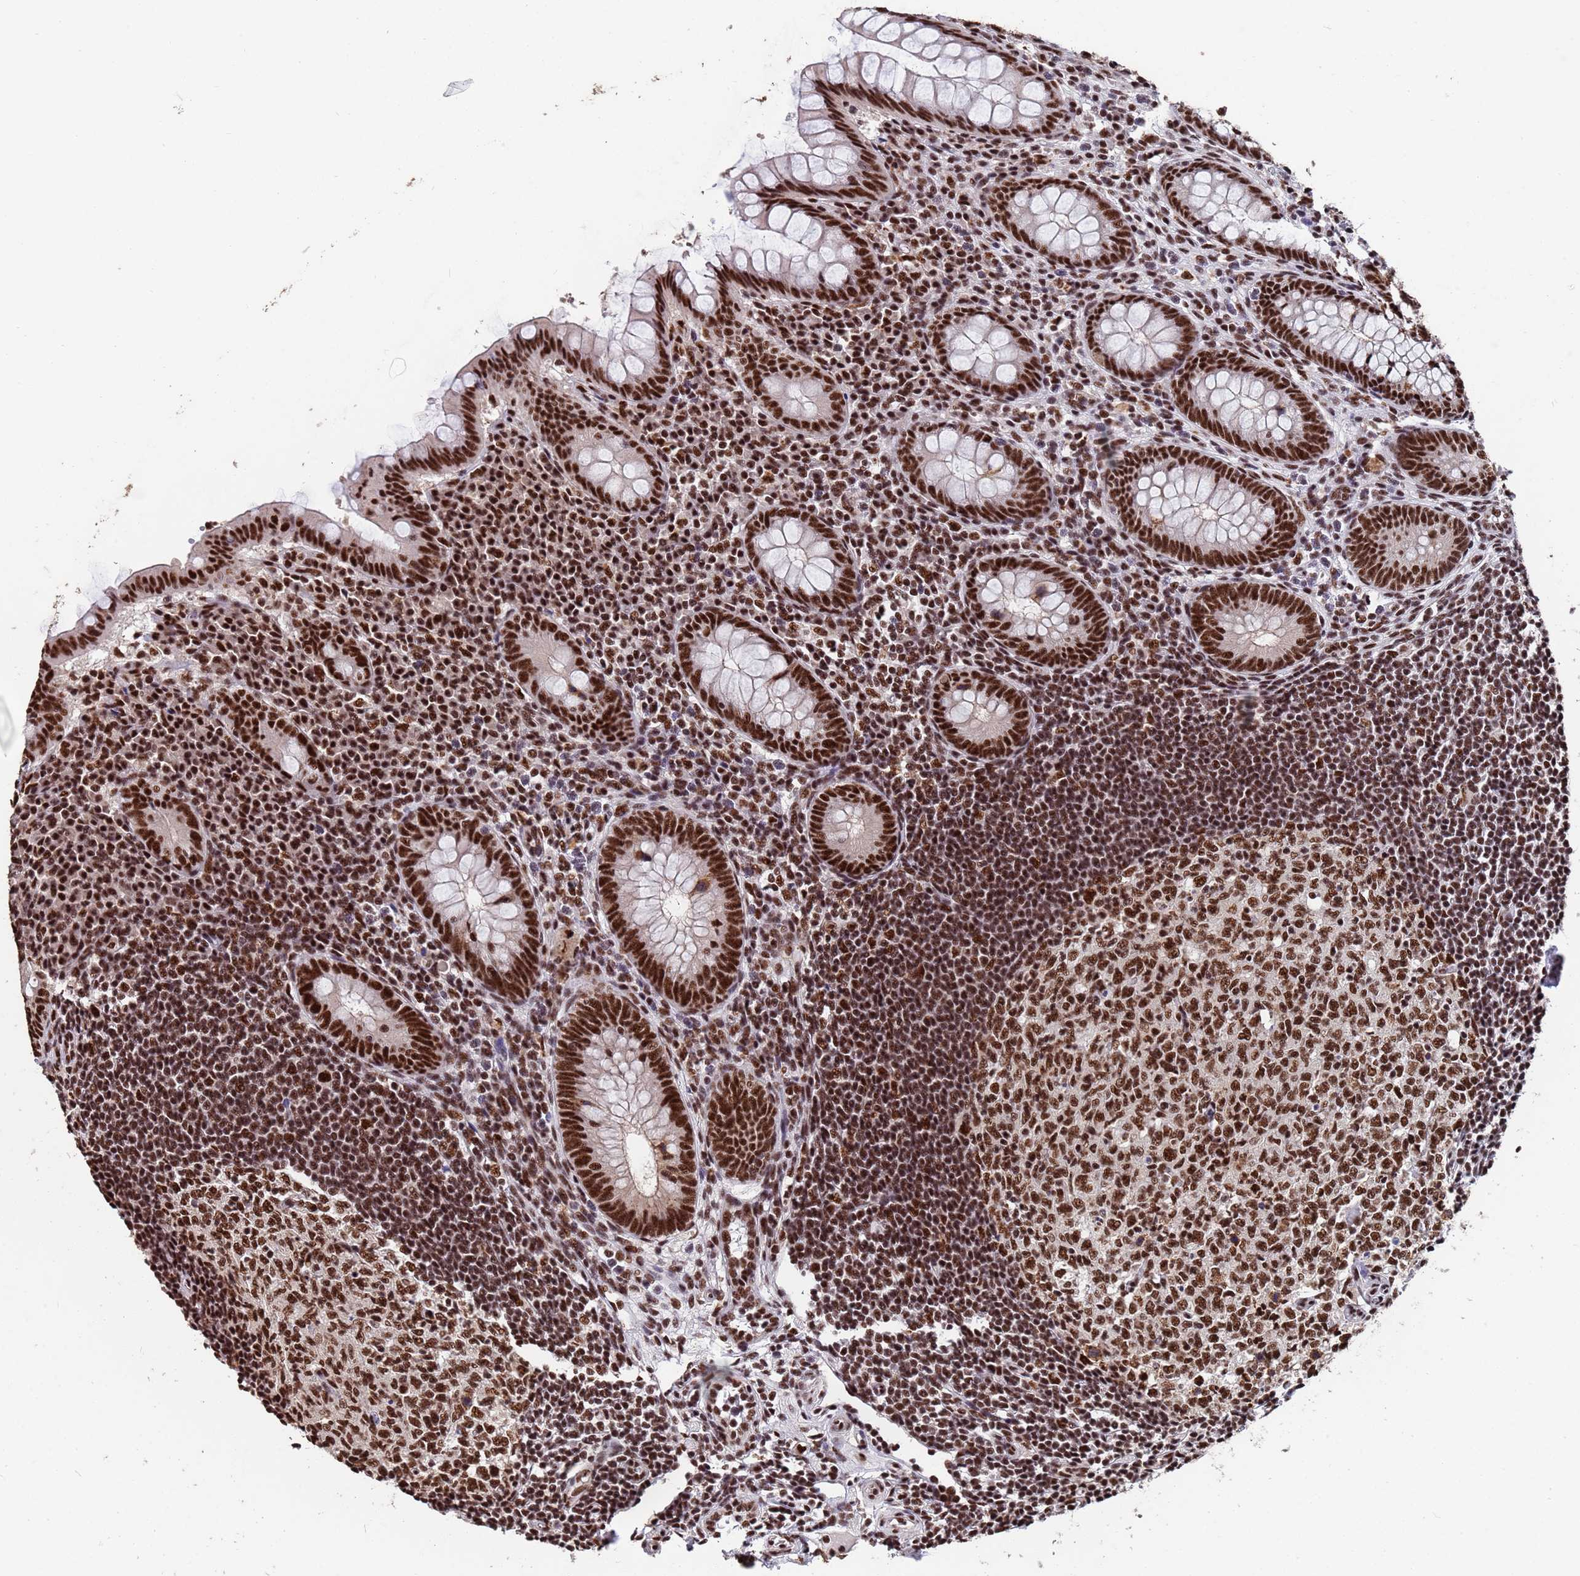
{"staining": {"intensity": "strong", "quantity": ">75%", "location": "nuclear"}, "tissue": "appendix", "cell_type": "Glandular cells", "image_type": "normal", "snomed": [{"axis": "morphology", "description": "Normal tissue, NOS"}, {"axis": "topography", "description": "Appendix"}], "caption": "The photomicrograph displays a brown stain indicating the presence of a protein in the nuclear of glandular cells in appendix. The staining is performed using DAB (3,3'-diaminobenzidine) brown chromogen to label protein expression. The nuclei are counter-stained blue using hematoxylin.", "gene": "SF3B2", "patient": {"sex": "female", "age": 33}}